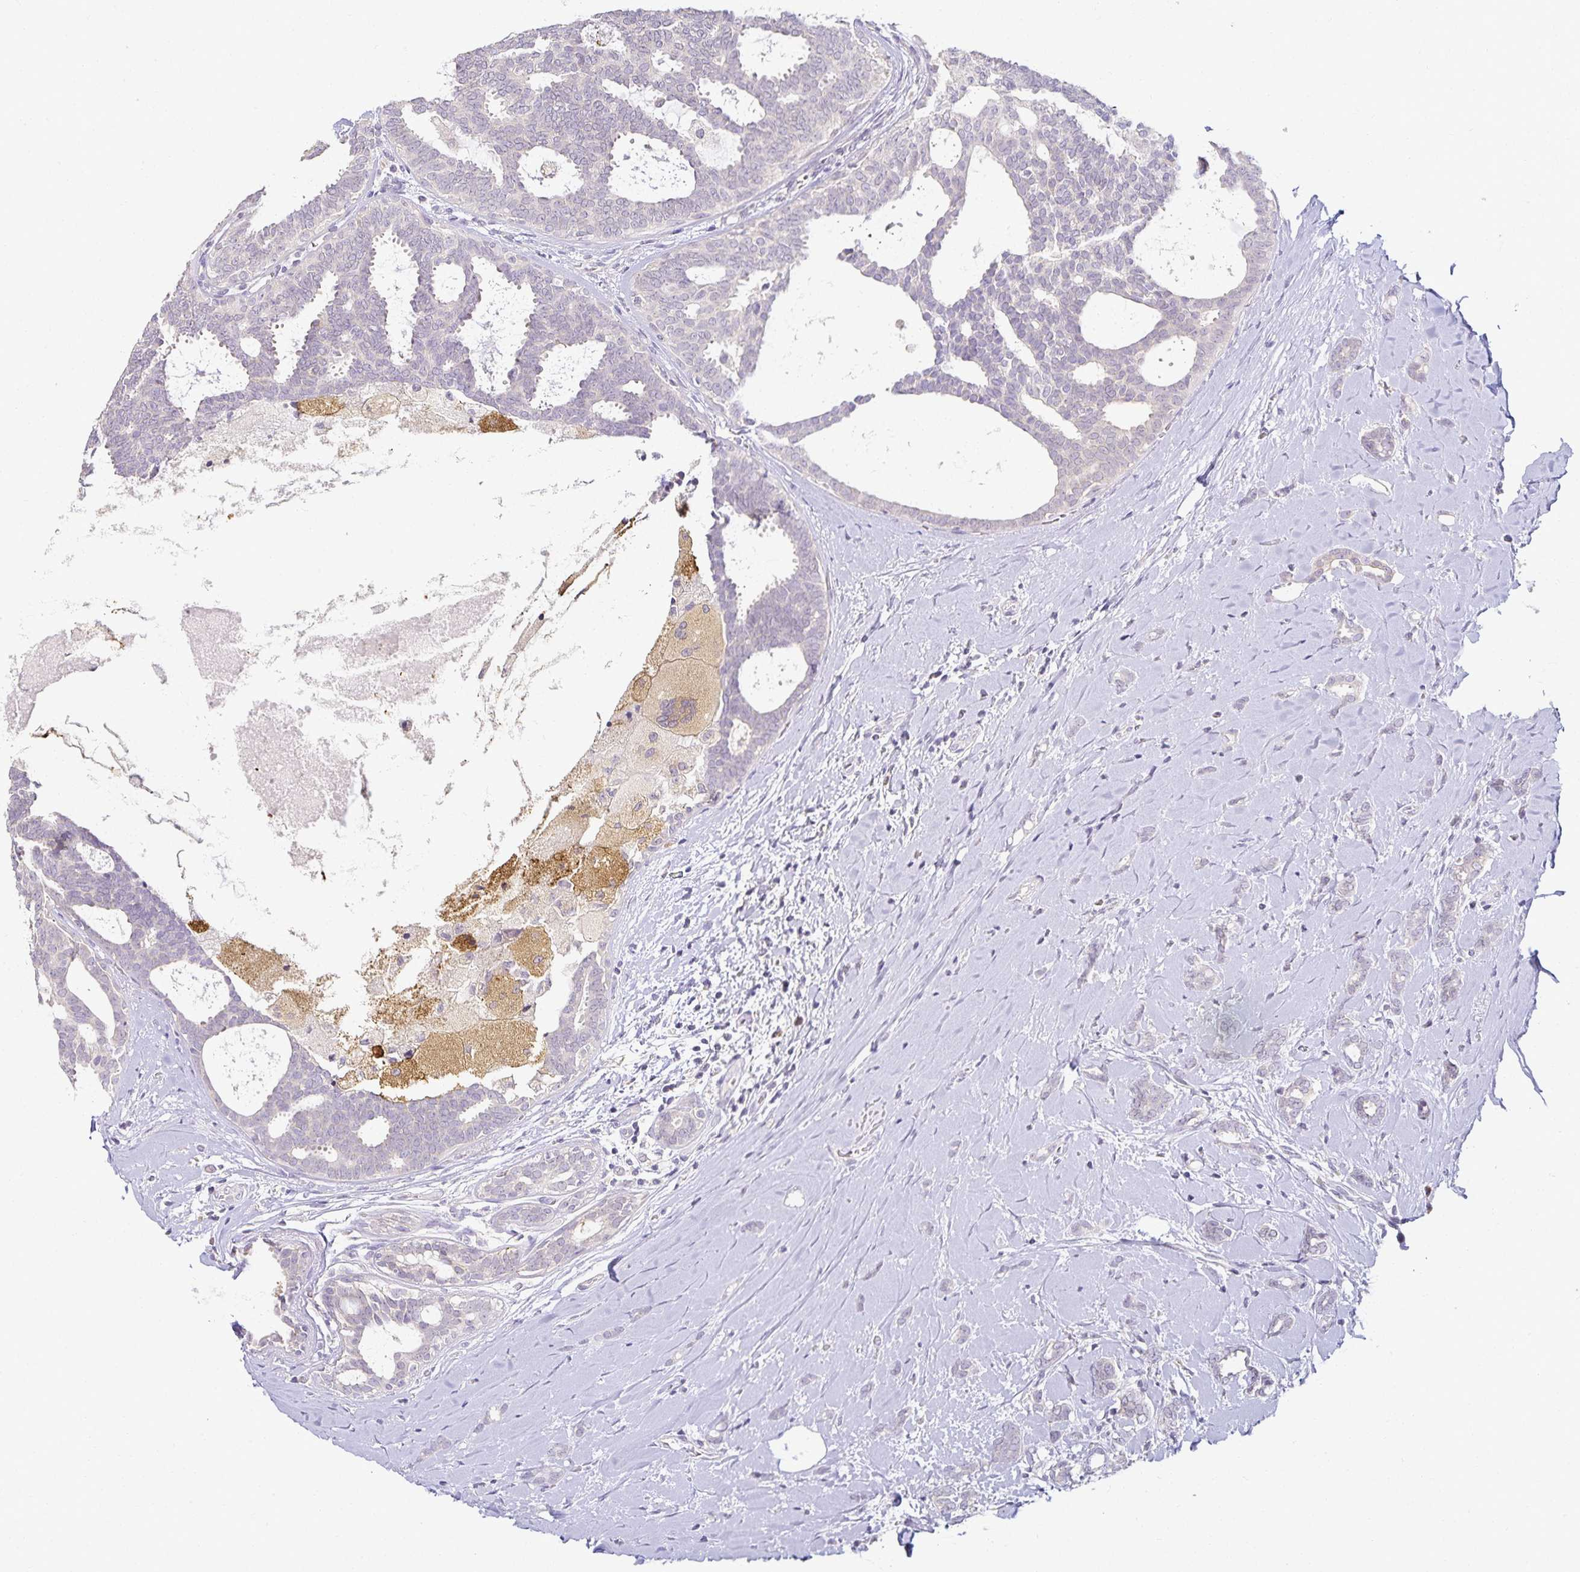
{"staining": {"intensity": "negative", "quantity": "none", "location": "none"}, "tissue": "breast cancer", "cell_type": "Tumor cells", "image_type": "cancer", "snomed": [{"axis": "morphology", "description": "Intraductal carcinoma, in situ"}, {"axis": "morphology", "description": "Duct carcinoma"}, {"axis": "morphology", "description": "Lobular carcinoma, in situ"}, {"axis": "topography", "description": "Breast"}], "caption": "Breast cancer (invasive ductal carcinoma) was stained to show a protein in brown. There is no significant expression in tumor cells.", "gene": "GP2", "patient": {"sex": "female", "age": 44}}